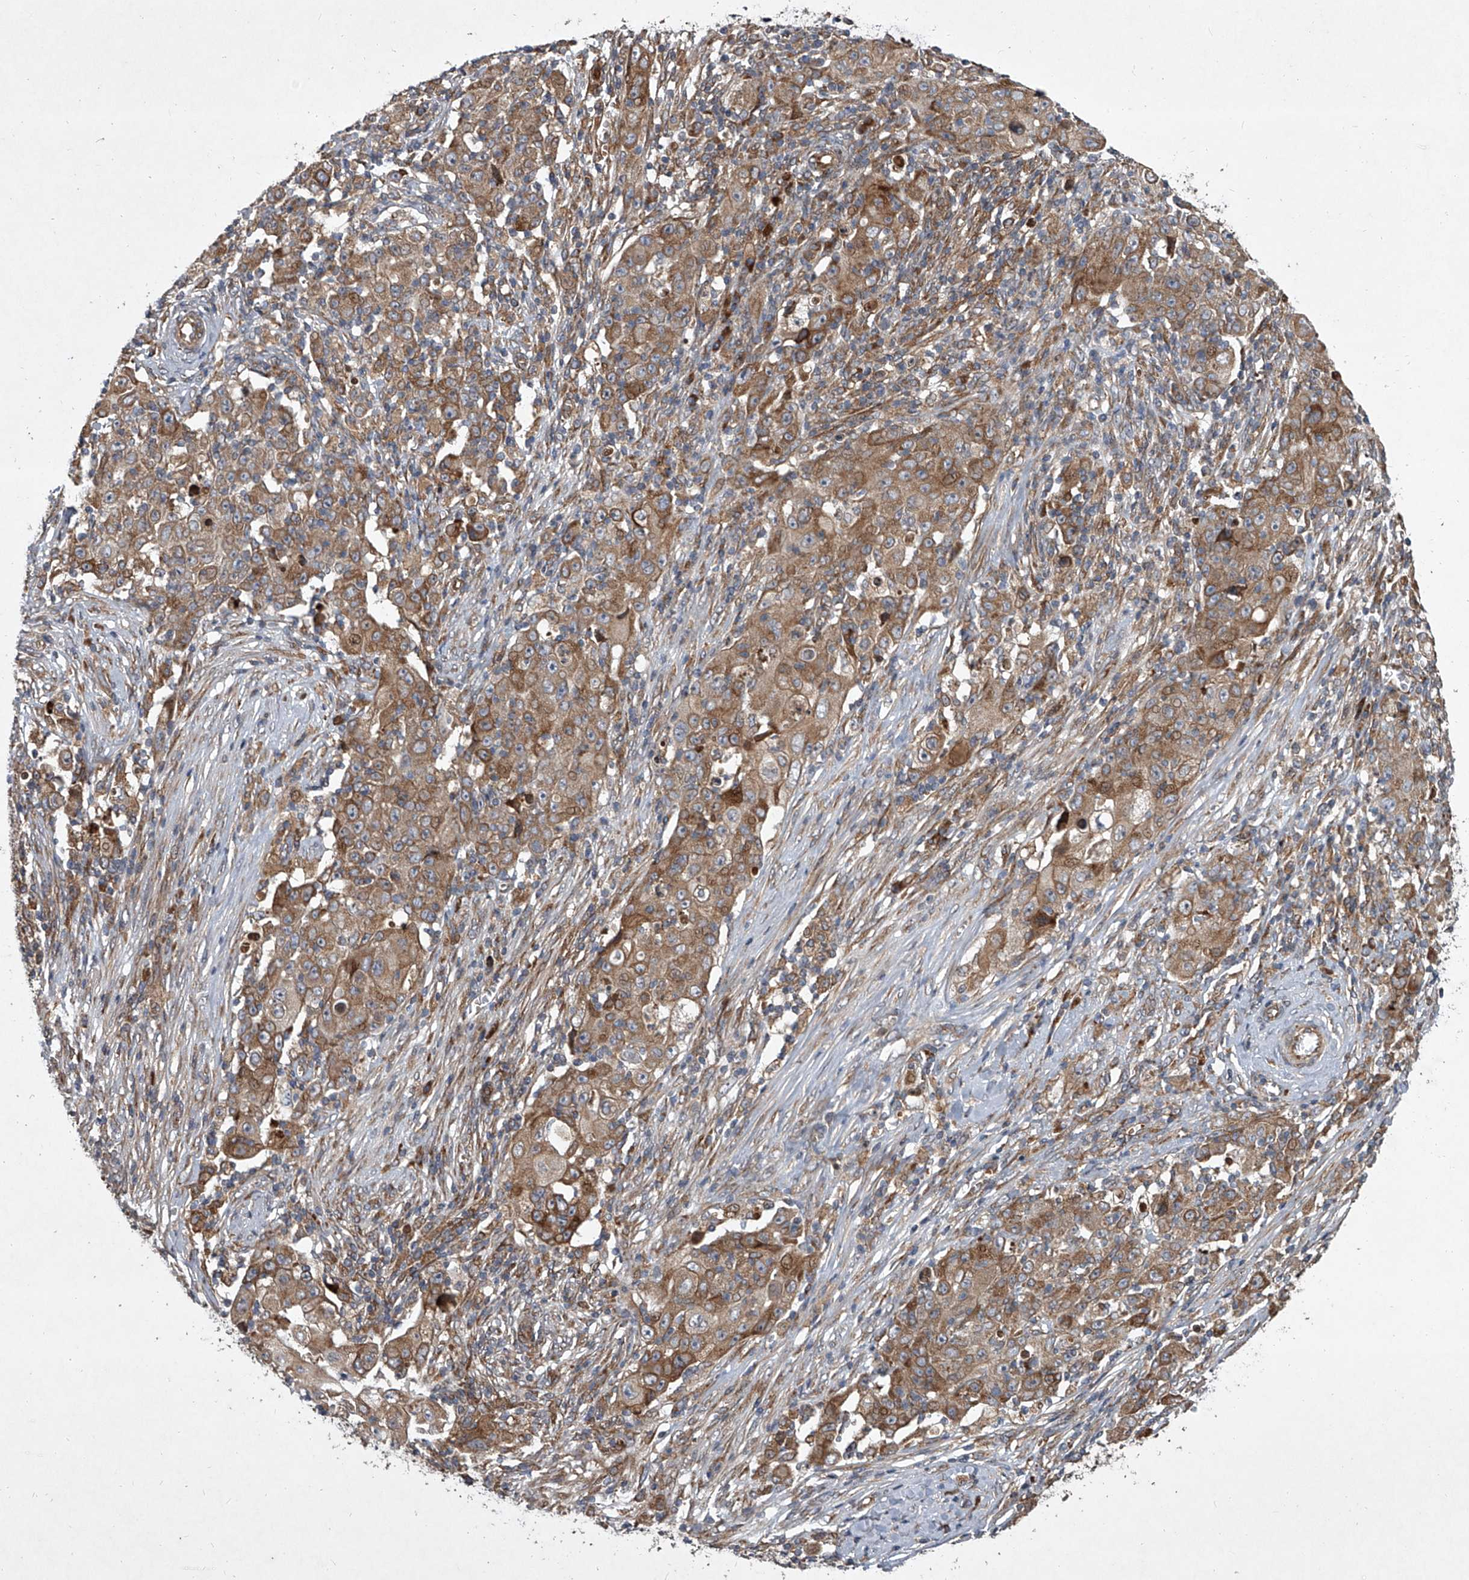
{"staining": {"intensity": "moderate", "quantity": ">75%", "location": "cytoplasmic/membranous"}, "tissue": "ovarian cancer", "cell_type": "Tumor cells", "image_type": "cancer", "snomed": [{"axis": "morphology", "description": "Carcinoma, endometroid"}, {"axis": "topography", "description": "Ovary"}], "caption": "Endometroid carcinoma (ovarian) stained with immunohistochemistry exhibits moderate cytoplasmic/membranous positivity in about >75% of tumor cells. (DAB (3,3'-diaminobenzidine) = brown stain, brightfield microscopy at high magnification).", "gene": "EVA1C", "patient": {"sex": "female", "age": 42}}